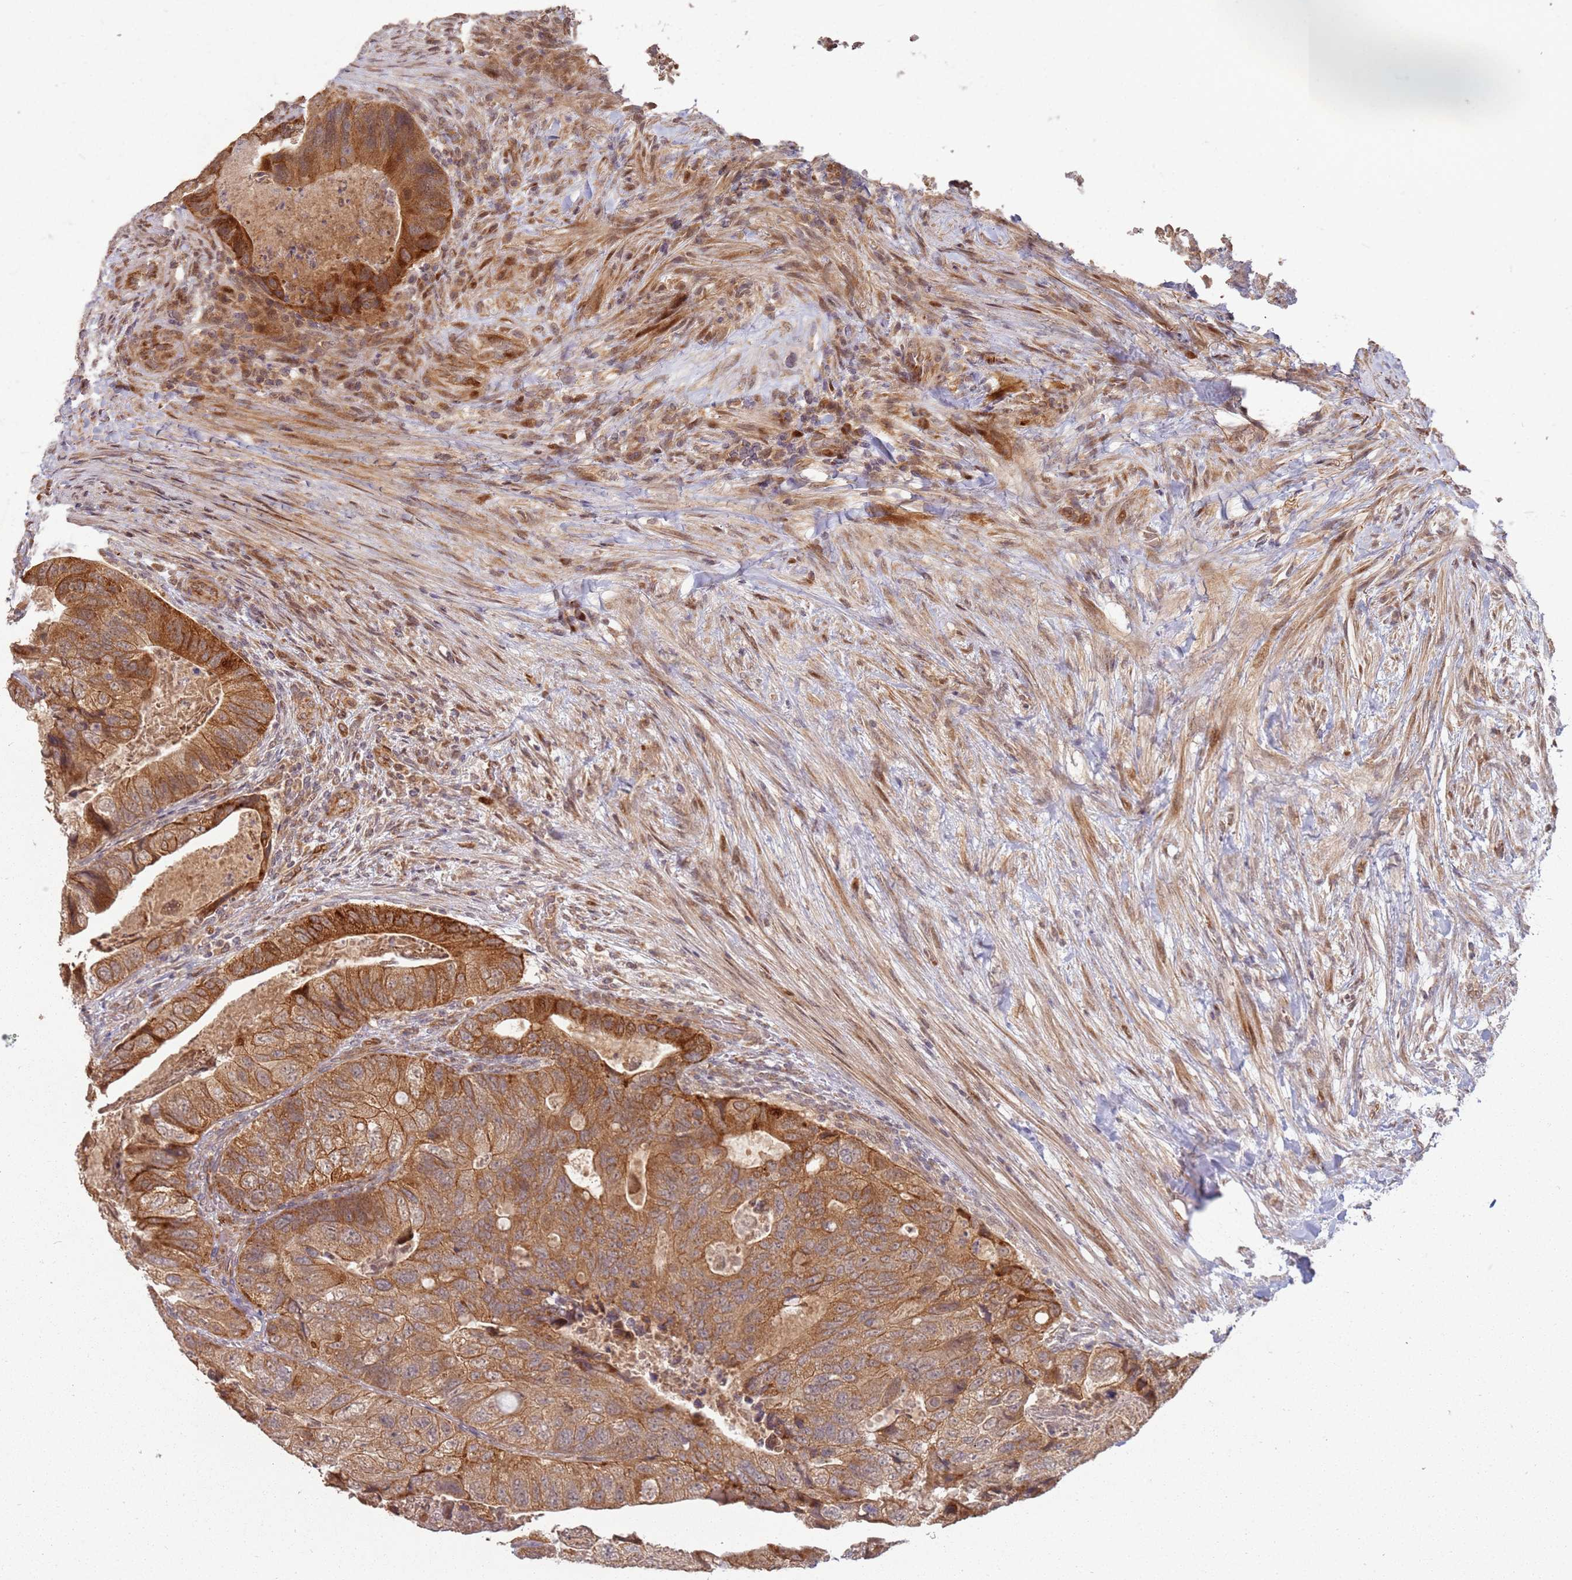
{"staining": {"intensity": "moderate", "quantity": ">75%", "location": "cytoplasmic/membranous"}, "tissue": "colorectal cancer", "cell_type": "Tumor cells", "image_type": "cancer", "snomed": [{"axis": "morphology", "description": "Adenocarcinoma, NOS"}, {"axis": "topography", "description": "Rectum"}], "caption": "Immunohistochemical staining of human colorectal adenocarcinoma demonstrates moderate cytoplasmic/membranous protein positivity in approximately >75% of tumor cells. The staining is performed using DAB brown chromogen to label protein expression. The nuclei are counter-stained blue using hematoxylin.", "gene": "MPEG1", "patient": {"sex": "male", "age": 63}}